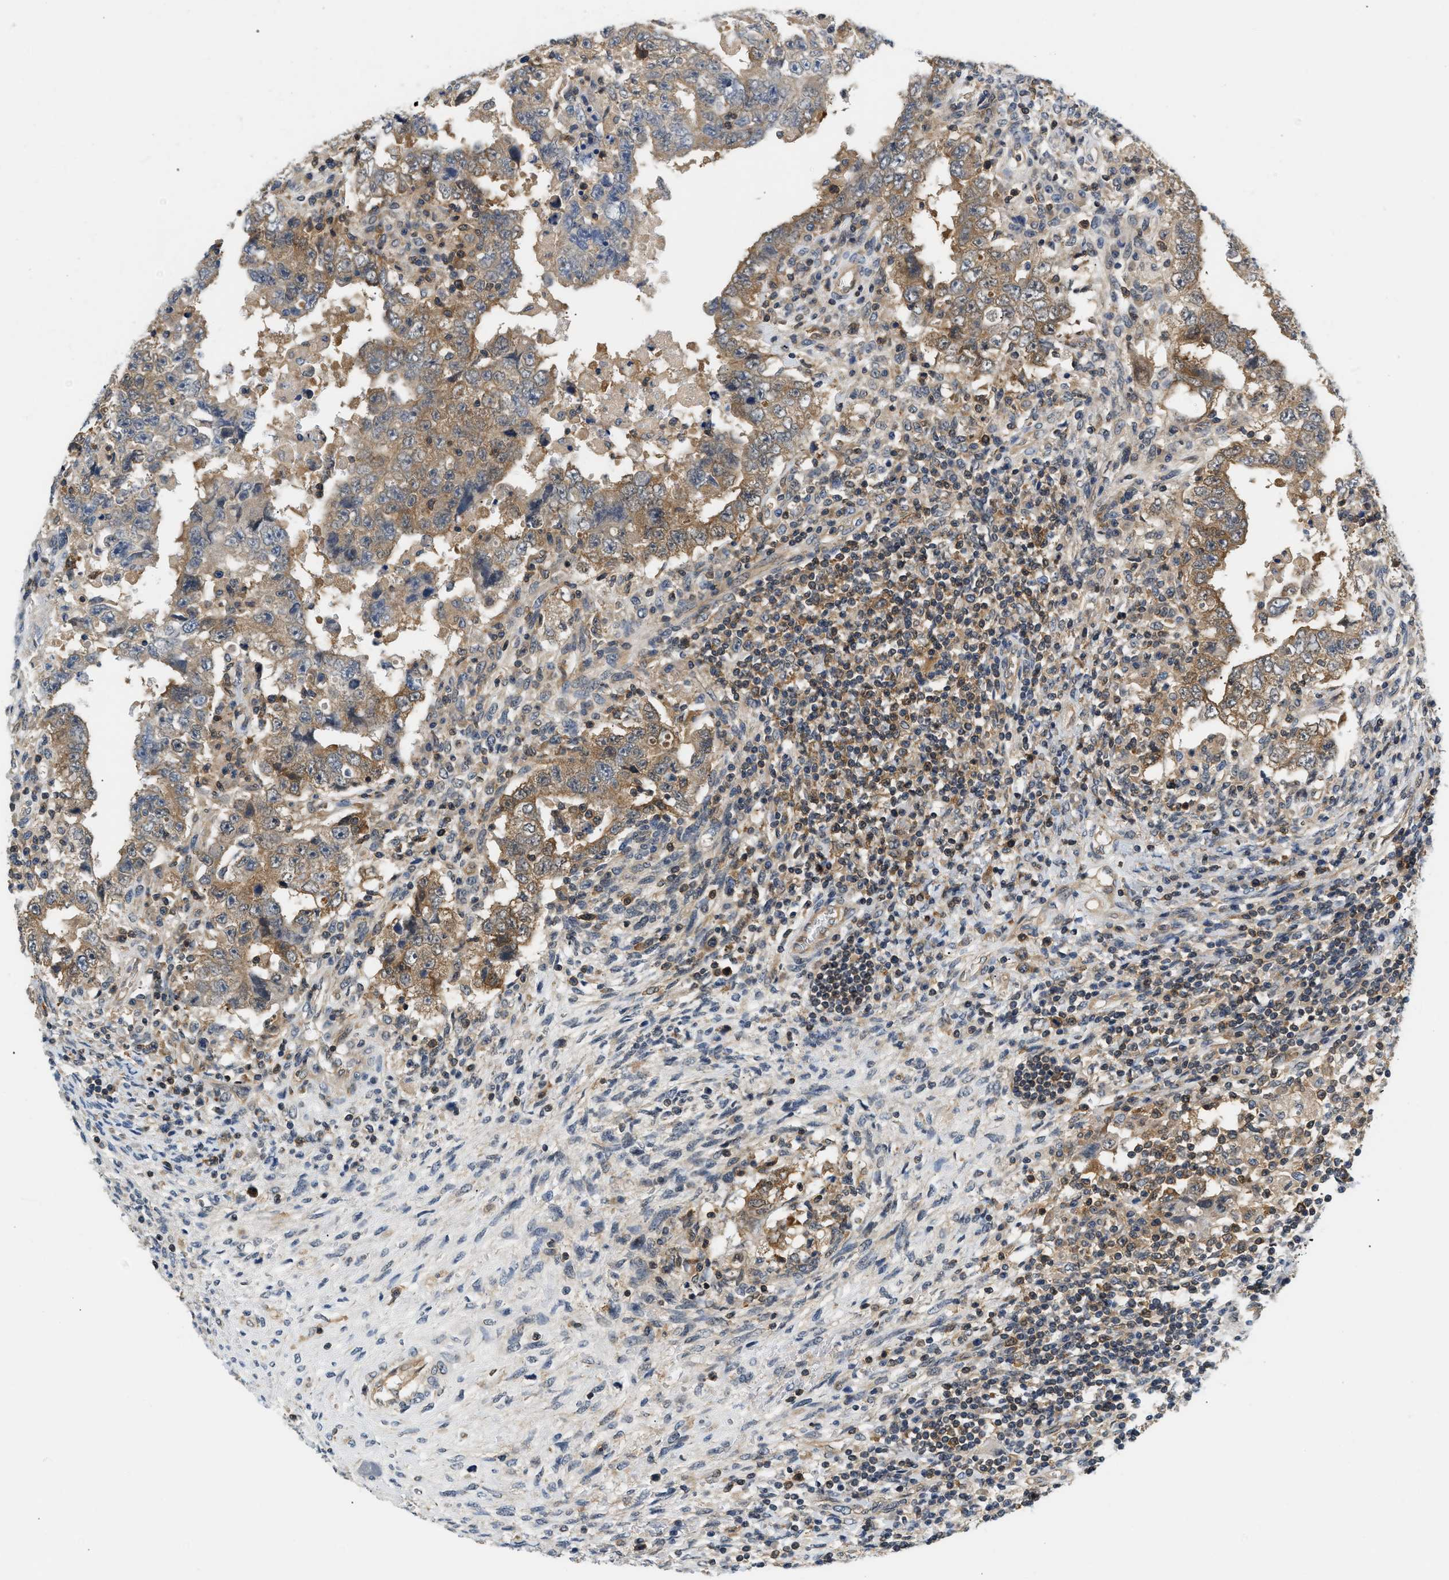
{"staining": {"intensity": "moderate", "quantity": ">75%", "location": "cytoplasmic/membranous"}, "tissue": "testis cancer", "cell_type": "Tumor cells", "image_type": "cancer", "snomed": [{"axis": "morphology", "description": "Carcinoma, Embryonal, NOS"}, {"axis": "topography", "description": "Testis"}], "caption": "Testis embryonal carcinoma stained with IHC displays moderate cytoplasmic/membranous expression in about >75% of tumor cells. The protein is shown in brown color, while the nuclei are stained blue.", "gene": "EIF4EBP2", "patient": {"sex": "male", "age": 26}}